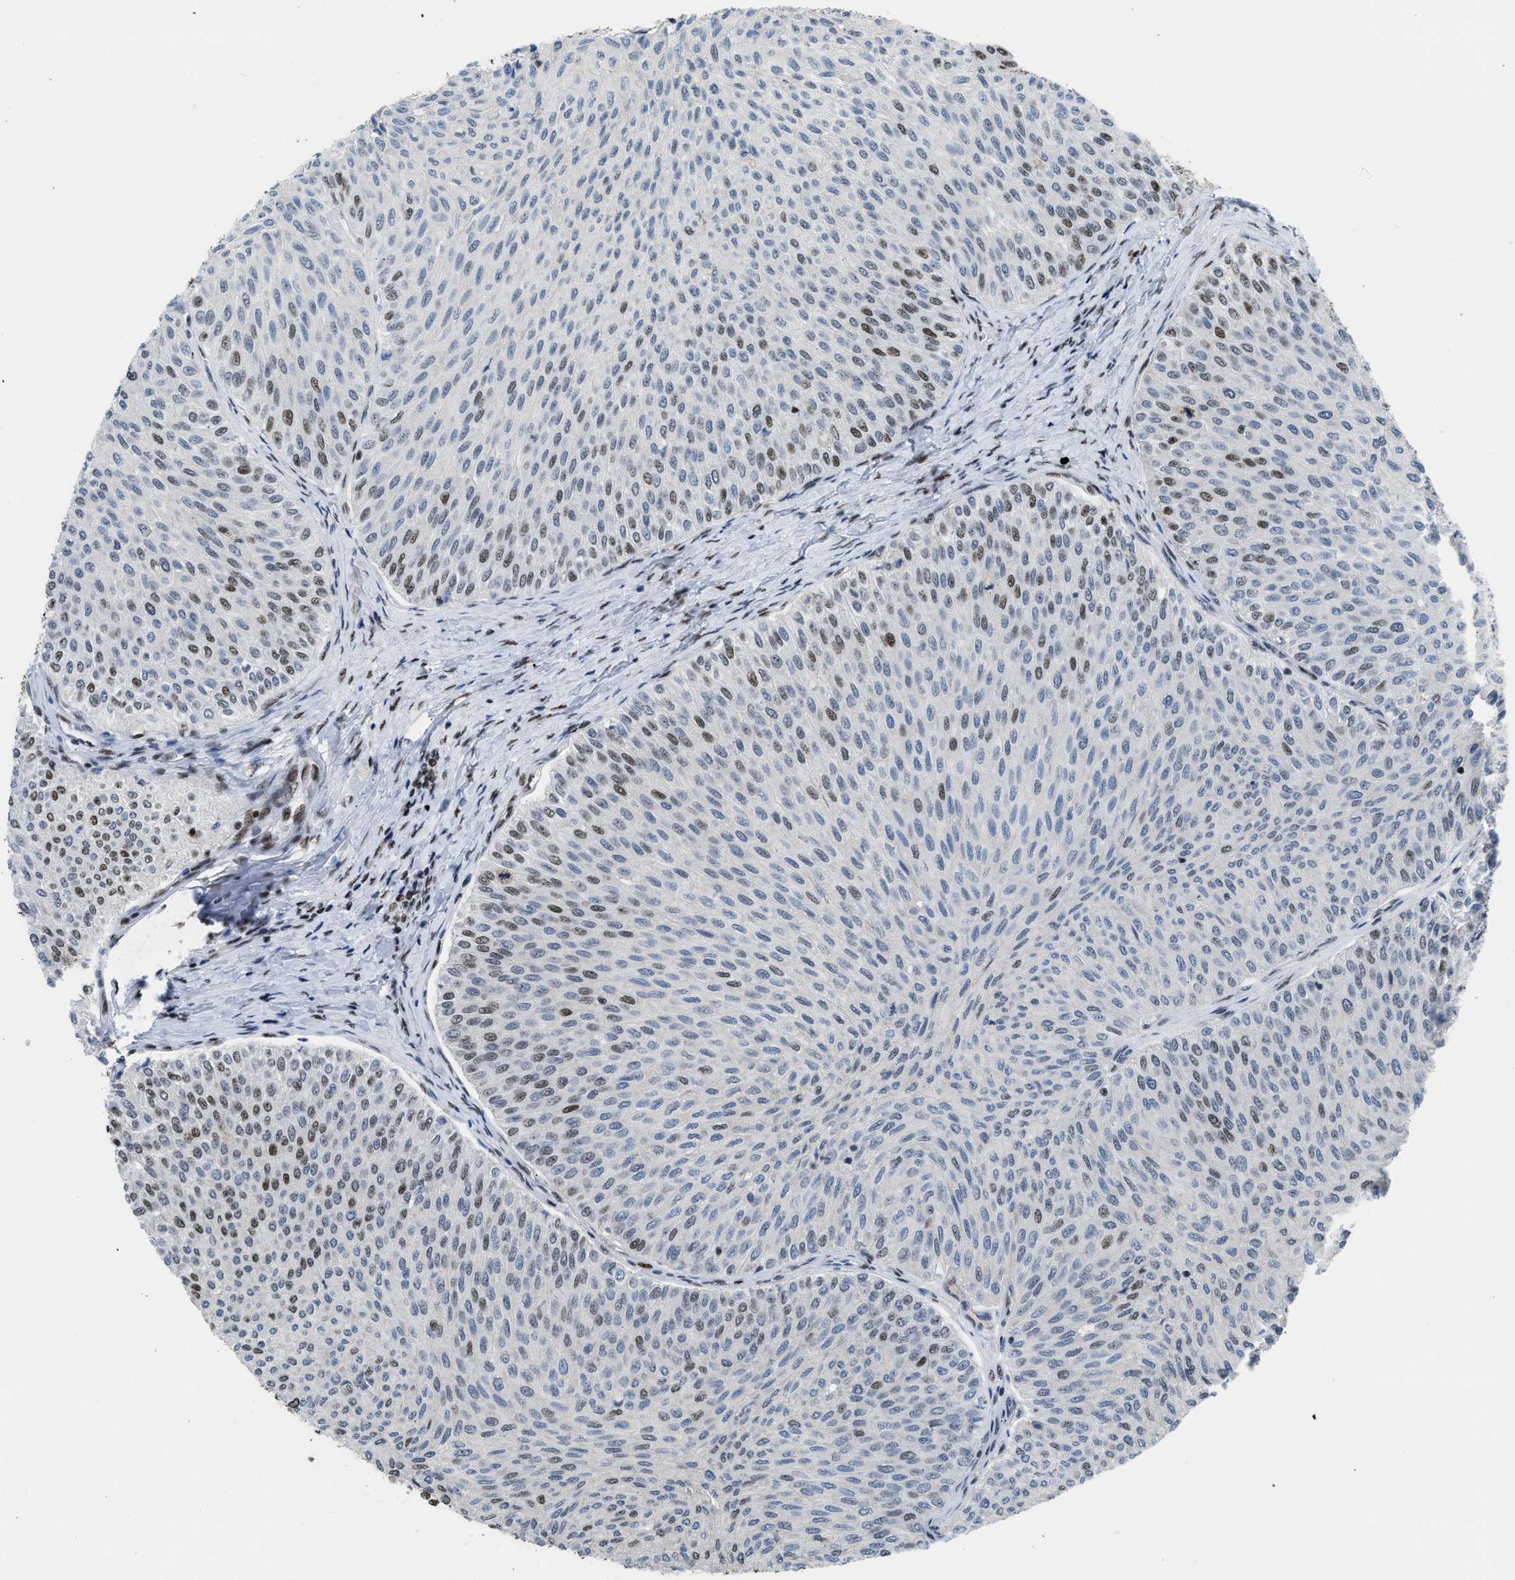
{"staining": {"intensity": "moderate", "quantity": "25%-75%", "location": "nuclear"}, "tissue": "urothelial cancer", "cell_type": "Tumor cells", "image_type": "cancer", "snomed": [{"axis": "morphology", "description": "Urothelial carcinoma, Low grade"}, {"axis": "topography", "description": "Urinary bladder"}], "caption": "An IHC histopathology image of neoplastic tissue is shown. Protein staining in brown highlights moderate nuclear positivity in urothelial carcinoma (low-grade) within tumor cells.", "gene": "SCAF4", "patient": {"sex": "male", "age": 78}}